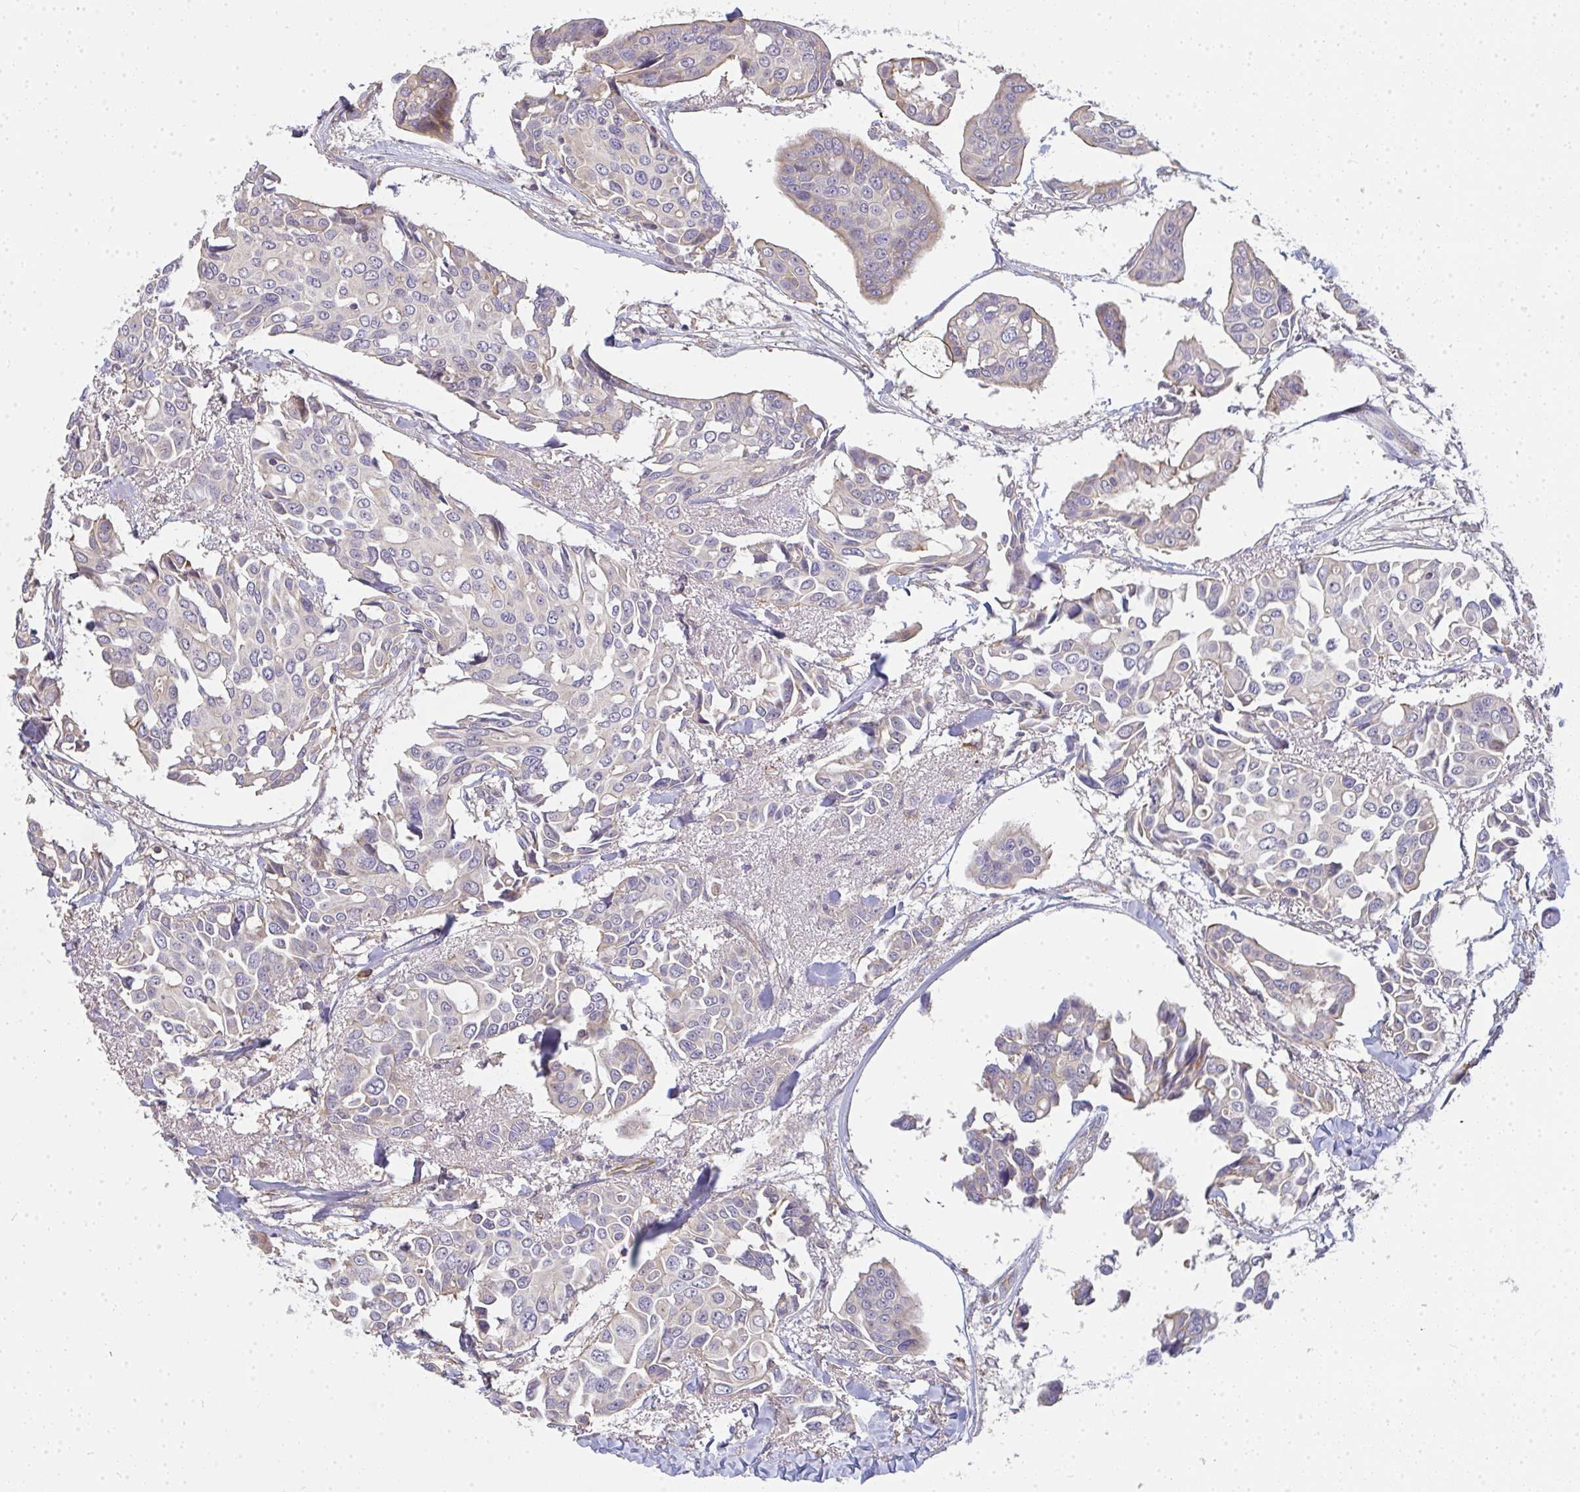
{"staining": {"intensity": "negative", "quantity": "none", "location": "none"}, "tissue": "breast cancer", "cell_type": "Tumor cells", "image_type": "cancer", "snomed": [{"axis": "morphology", "description": "Duct carcinoma"}, {"axis": "topography", "description": "Breast"}], "caption": "Invasive ductal carcinoma (breast) was stained to show a protein in brown. There is no significant staining in tumor cells. Nuclei are stained in blue.", "gene": "B4GALT6", "patient": {"sex": "female", "age": 54}}